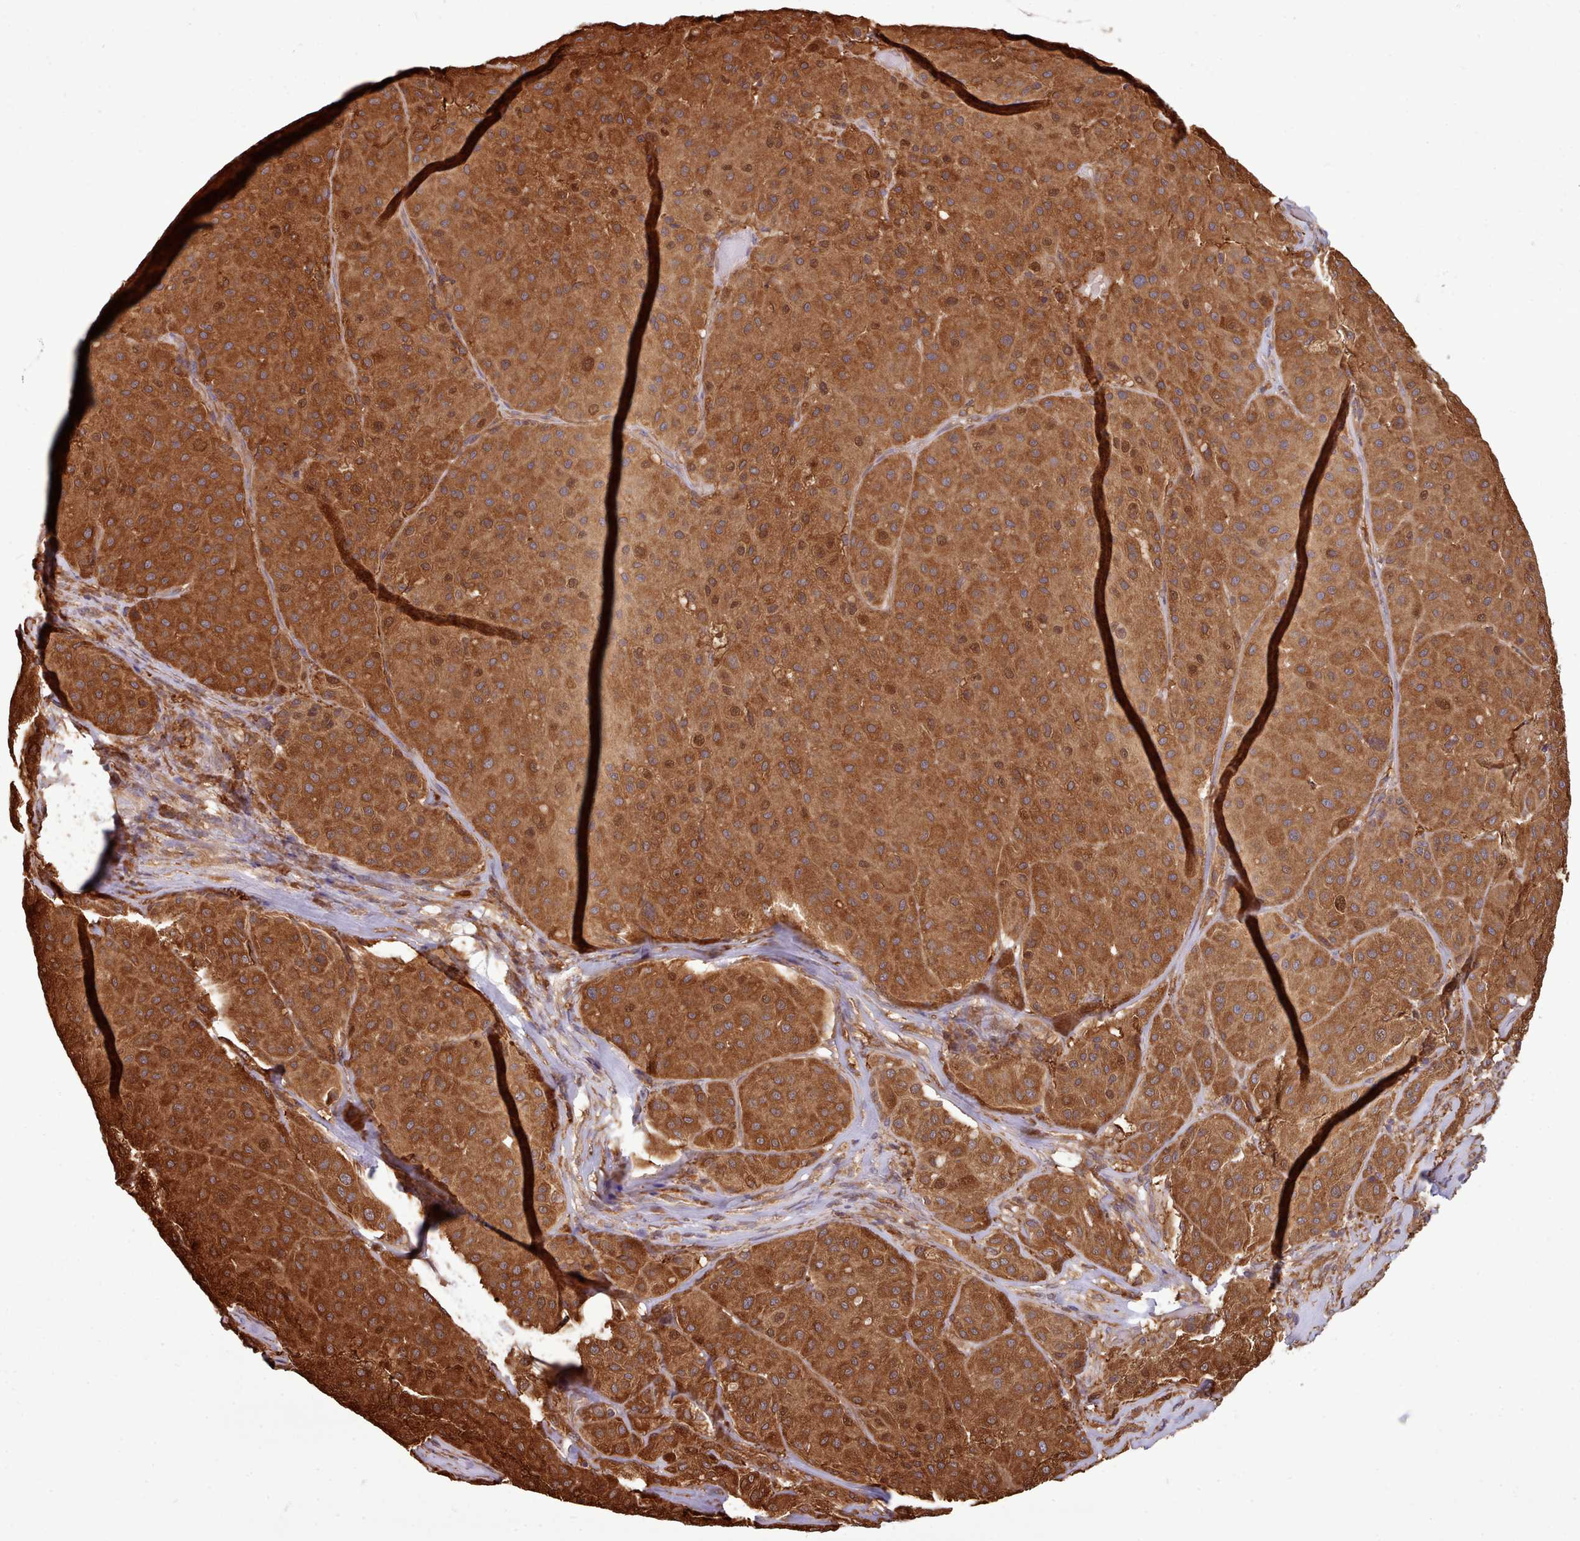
{"staining": {"intensity": "strong", "quantity": ">75%", "location": "cytoplasmic/membranous"}, "tissue": "melanoma", "cell_type": "Tumor cells", "image_type": "cancer", "snomed": [{"axis": "morphology", "description": "Malignant melanoma, Metastatic site"}, {"axis": "topography", "description": "Smooth muscle"}], "caption": "Human malignant melanoma (metastatic site) stained with a protein marker exhibits strong staining in tumor cells.", "gene": "SLC4A9", "patient": {"sex": "male", "age": 41}}